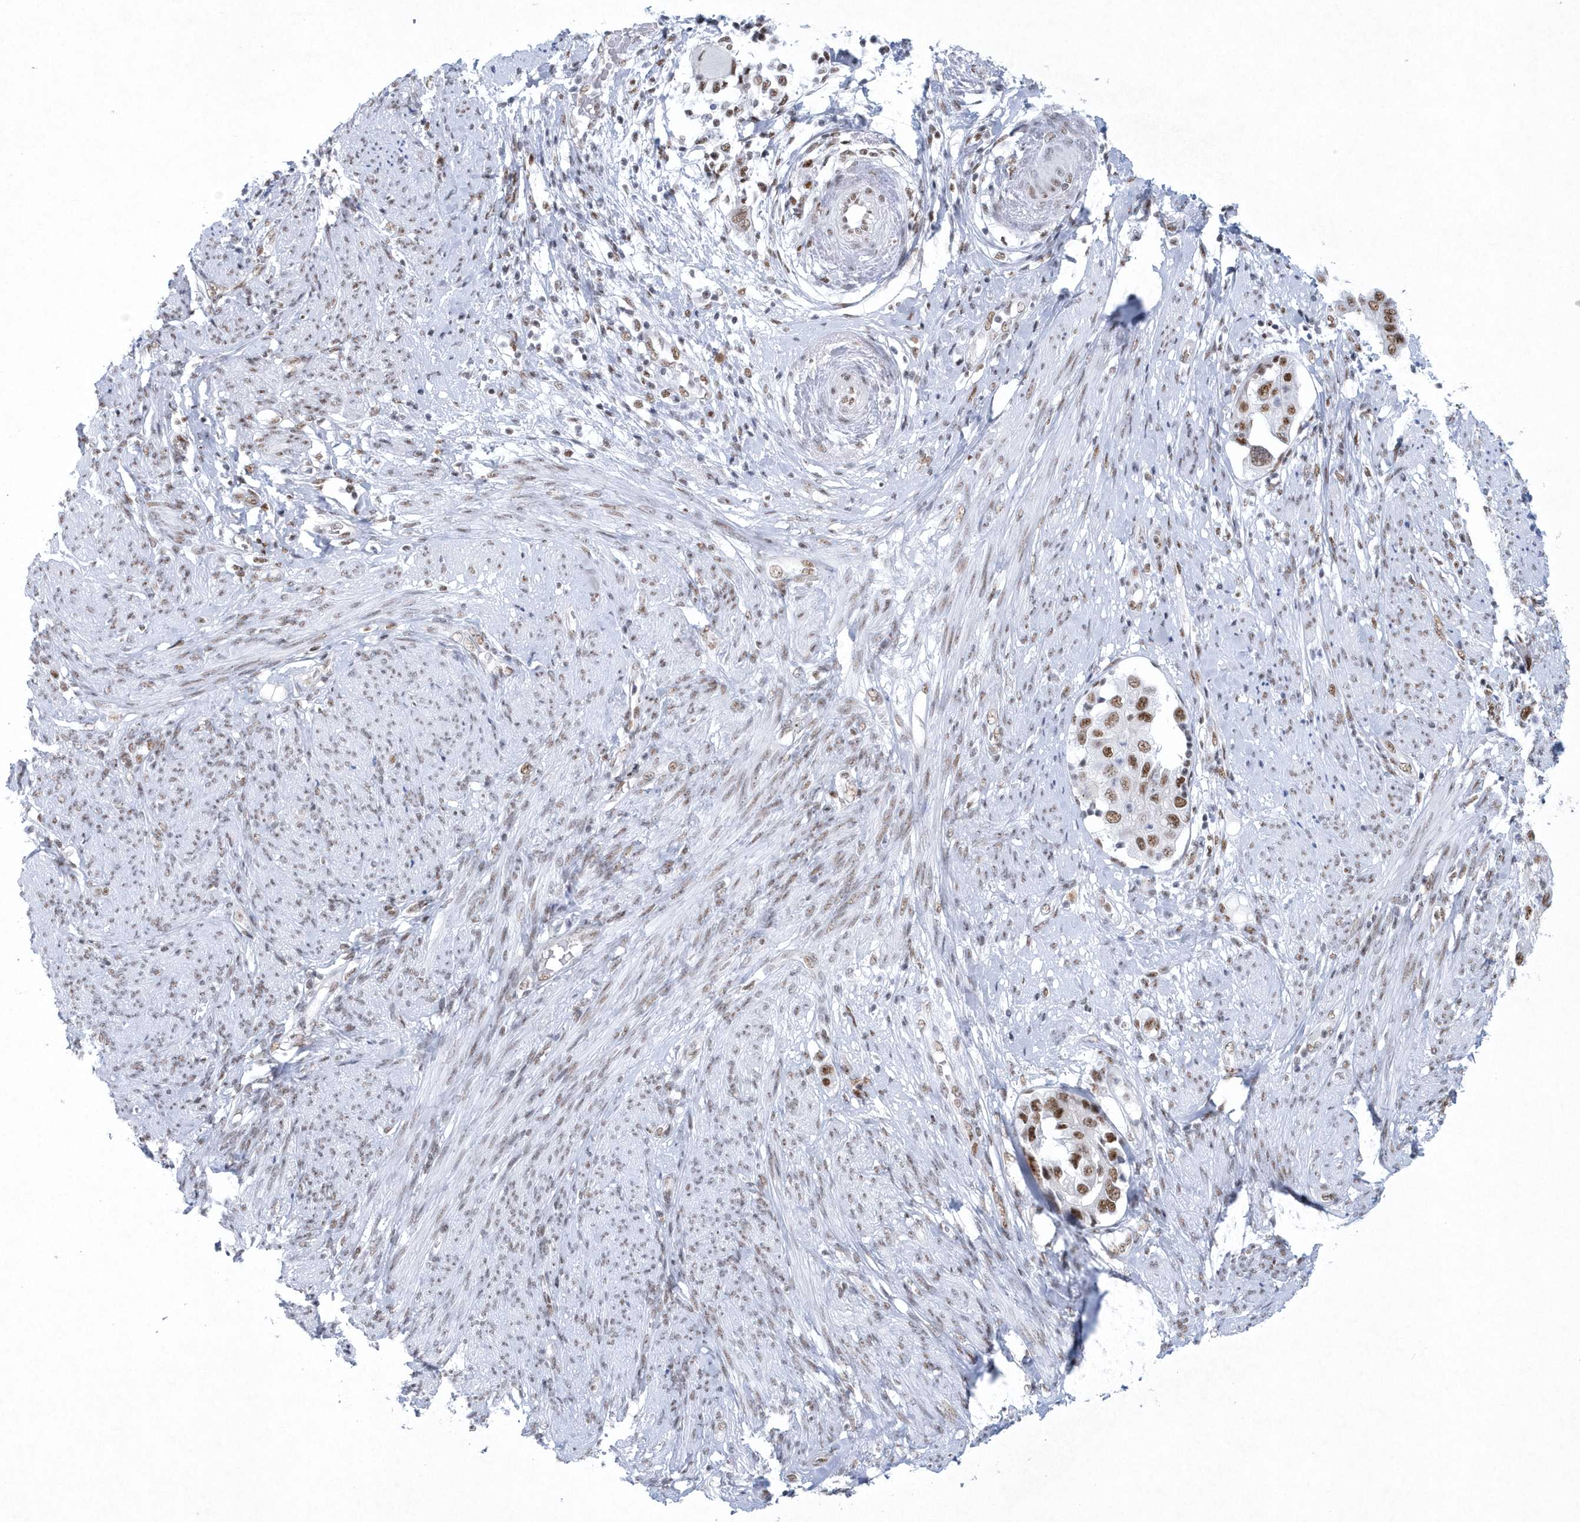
{"staining": {"intensity": "moderate", "quantity": ">75%", "location": "nuclear"}, "tissue": "endometrial cancer", "cell_type": "Tumor cells", "image_type": "cancer", "snomed": [{"axis": "morphology", "description": "Adenocarcinoma, NOS"}, {"axis": "topography", "description": "Endometrium"}], "caption": "Endometrial adenocarcinoma stained with DAB (3,3'-diaminobenzidine) IHC exhibits medium levels of moderate nuclear expression in approximately >75% of tumor cells. (Stains: DAB (3,3'-diaminobenzidine) in brown, nuclei in blue, Microscopy: brightfield microscopy at high magnification).", "gene": "DCLRE1A", "patient": {"sex": "female", "age": 85}}